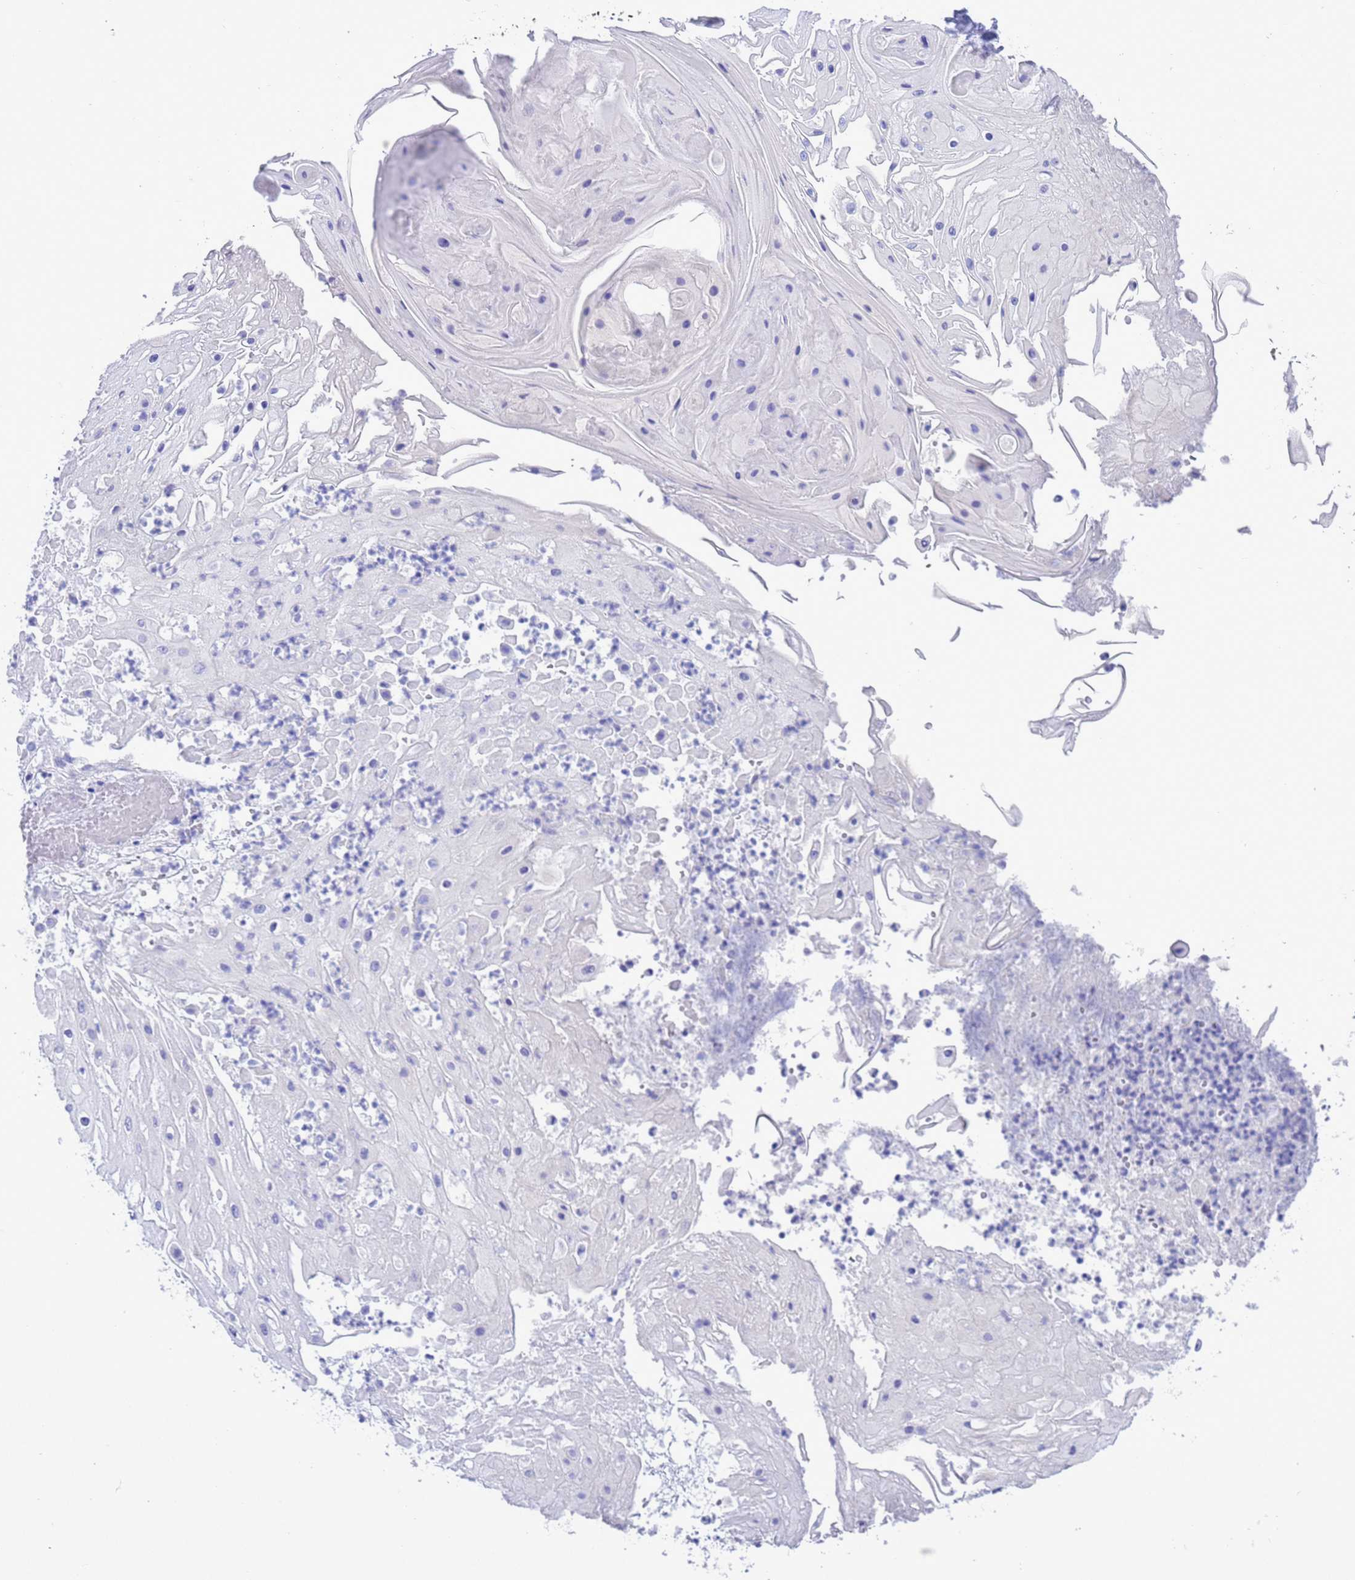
{"staining": {"intensity": "negative", "quantity": "none", "location": "none"}, "tissue": "skin cancer", "cell_type": "Tumor cells", "image_type": "cancer", "snomed": [{"axis": "morphology", "description": "Squamous cell carcinoma, NOS"}, {"axis": "topography", "description": "Skin"}], "caption": "An IHC image of skin cancer (squamous cell carcinoma) is shown. There is no staining in tumor cells of skin cancer (squamous cell carcinoma).", "gene": "GSTM1", "patient": {"sex": "male", "age": 70}}